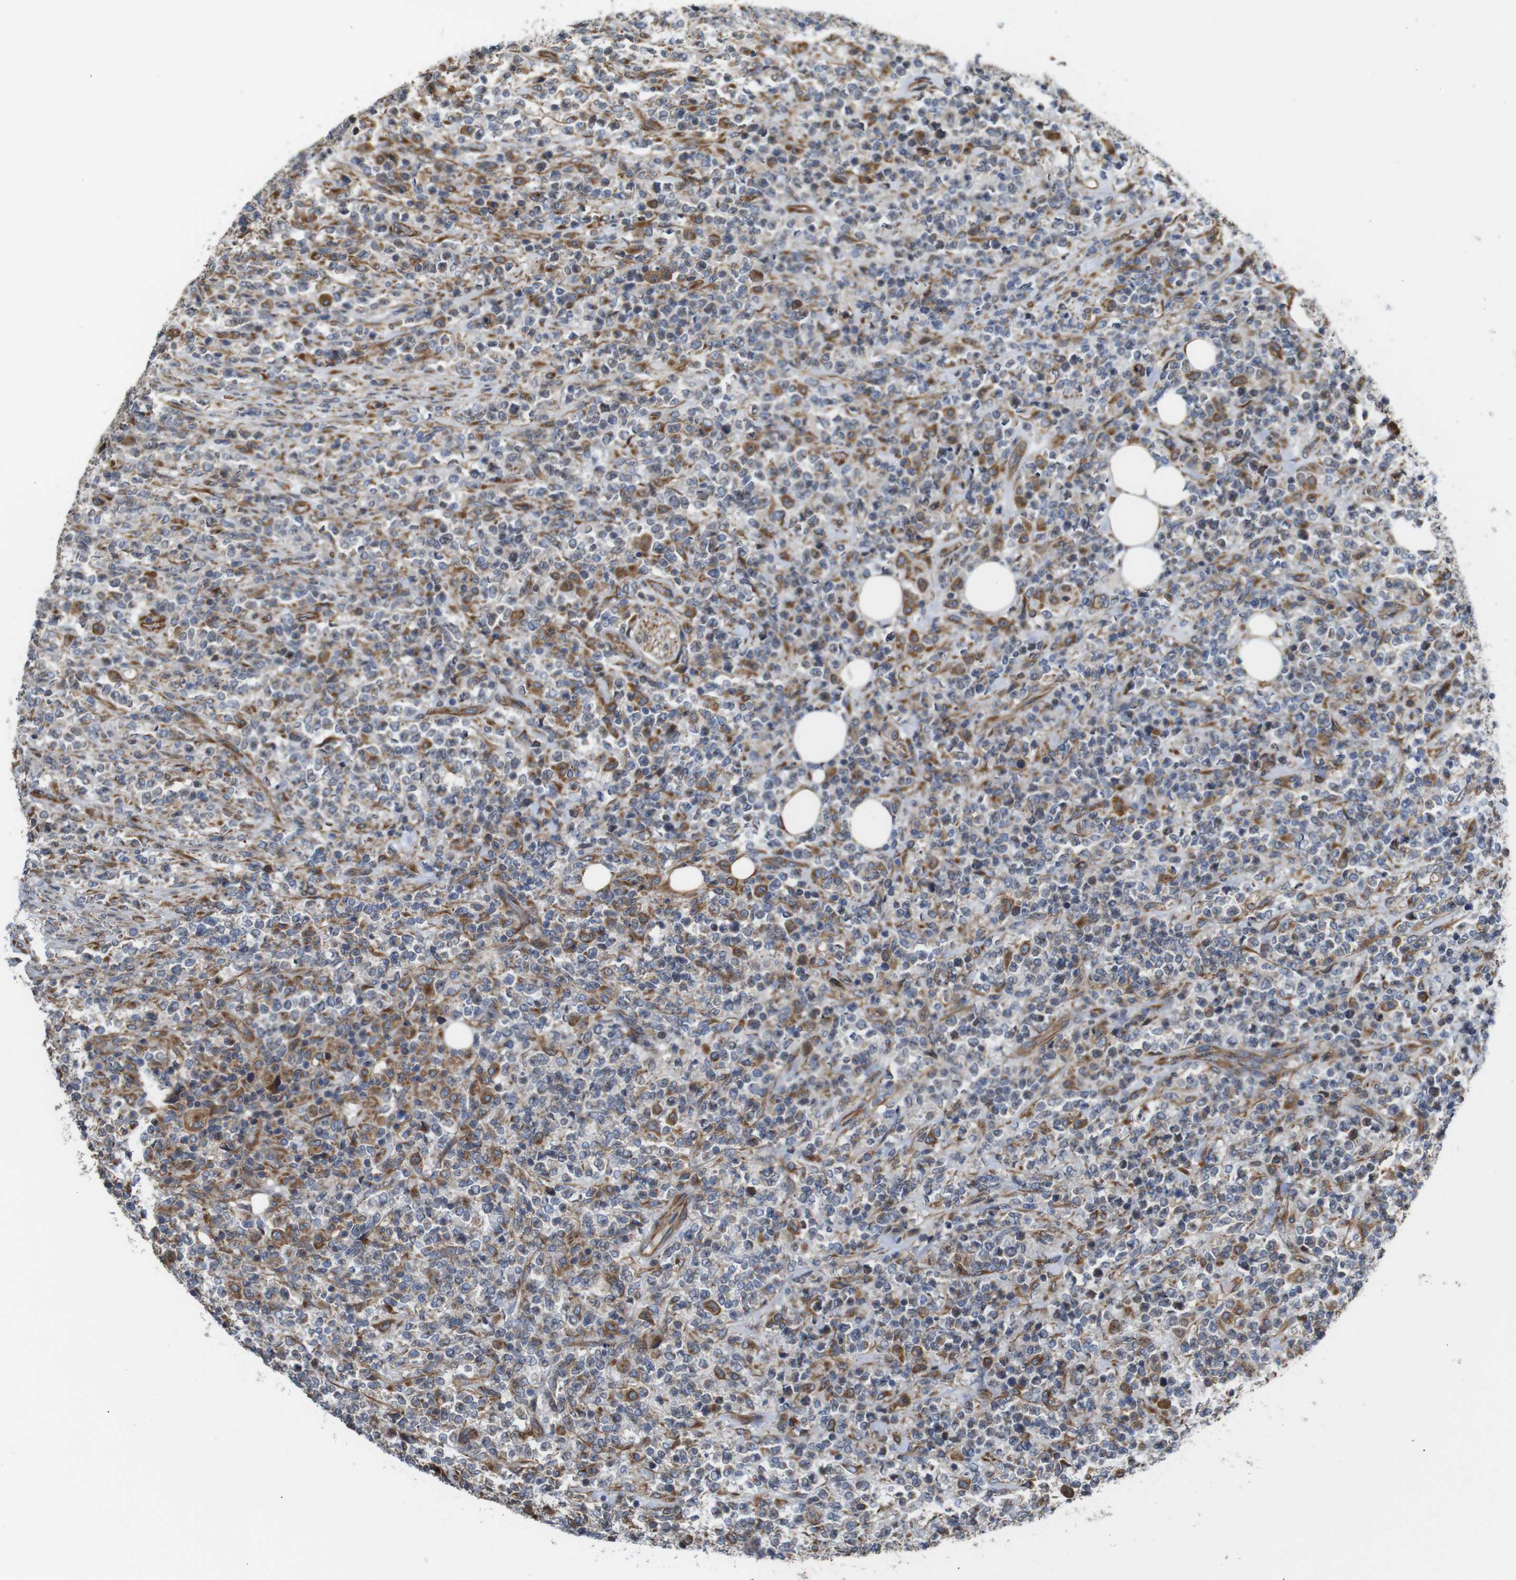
{"staining": {"intensity": "moderate", "quantity": "25%-75%", "location": "cytoplasmic/membranous"}, "tissue": "lymphoma", "cell_type": "Tumor cells", "image_type": "cancer", "snomed": [{"axis": "morphology", "description": "Malignant lymphoma, non-Hodgkin's type, High grade"}, {"axis": "topography", "description": "Soft tissue"}], "caption": "Tumor cells show moderate cytoplasmic/membranous staining in approximately 25%-75% of cells in malignant lymphoma, non-Hodgkin's type (high-grade). Using DAB (brown) and hematoxylin (blue) stains, captured at high magnification using brightfield microscopy.", "gene": "POMK", "patient": {"sex": "male", "age": 18}}